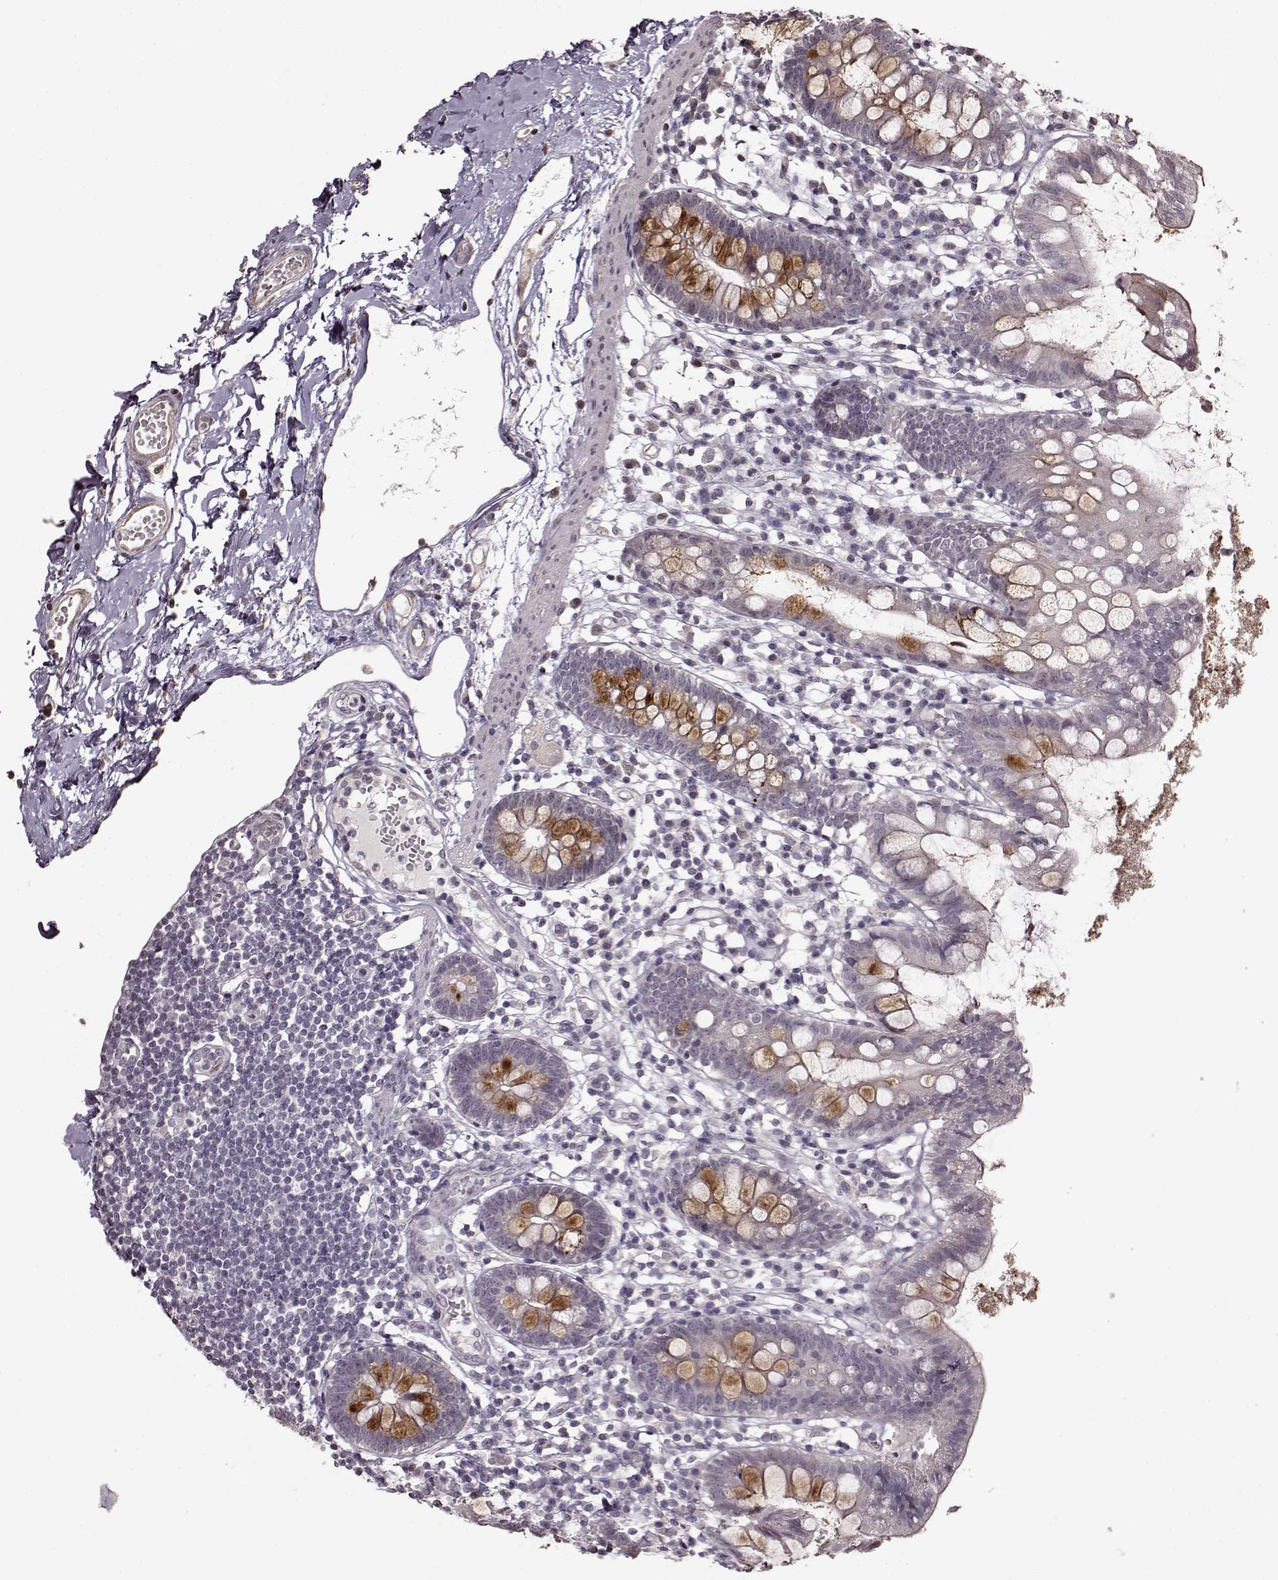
{"staining": {"intensity": "moderate", "quantity": "<25%", "location": "cytoplasmic/membranous"}, "tissue": "small intestine", "cell_type": "Glandular cells", "image_type": "normal", "snomed": [{"axis": "morphology", "description": "Normal tissue, NOS"}, {"axis": "topography", "description": "Small intestine"}], "caption": "DAB (3,3'-diaminobenzidine) immunohistochemical staining of unremarkable human small intestine demonstrates moderate cytoplasmic/membranous protein expression in about <25% of glandular cells. (IHC, brightfield microscopy, high magnification).", "gene": "FSHB", "patient": {"sex": "female", "age": 90}}